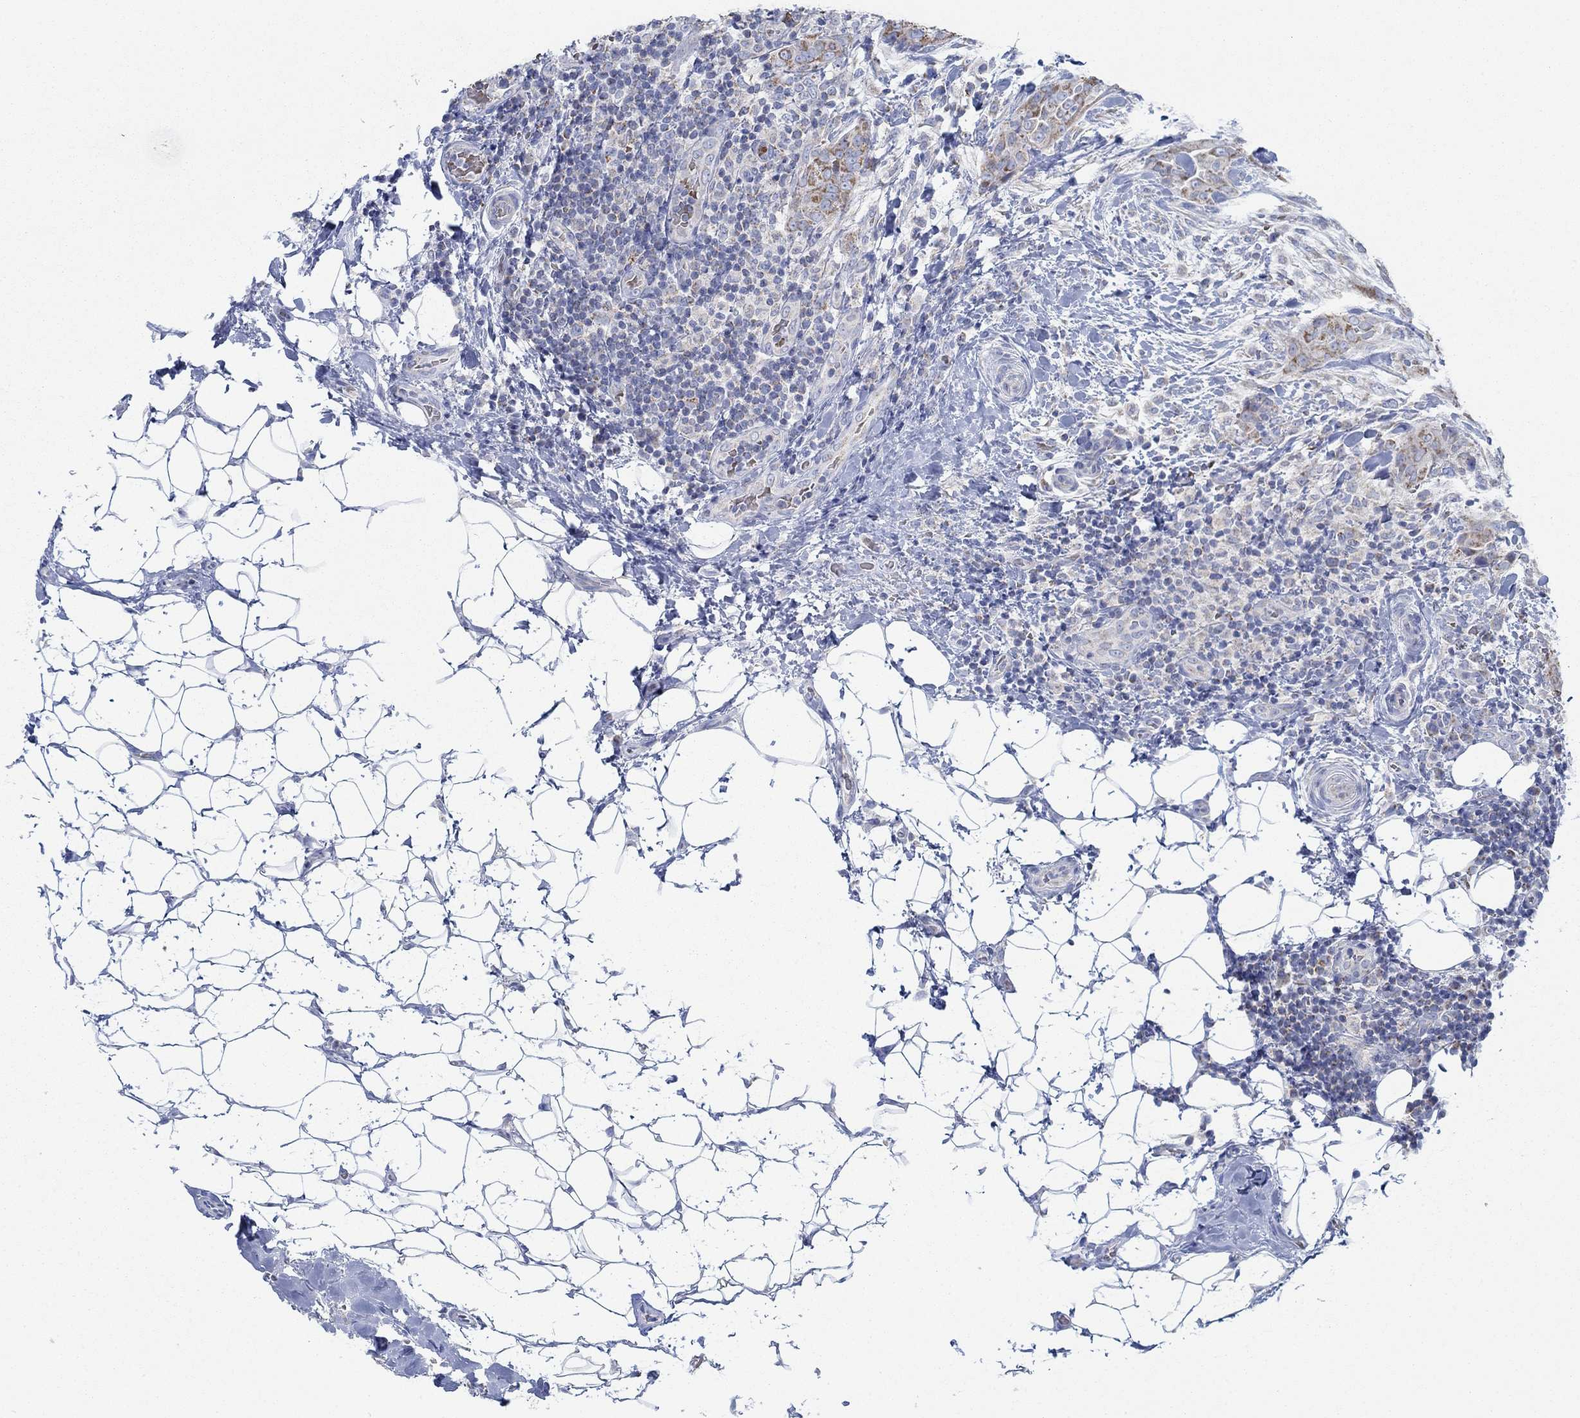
{"staining": {"intensity": "strong", "quantity": ">75%", "location": "cytoplasmic/membranous"}, "tissue": "thyroid cancer", "cell_type": "Tumor cells", "image_type": "cancer", "snomed": [{"axis": "morphology", "description": "Papillary adenocarcinoma, NOS"}, {"axis": "topography", "description": "Thyroid gland"}], "caption": "Strong cytoplasmic/membranous staining is seen in approximately >75% of tumor cells in thyroid cancer (papillary adenocarcinoma). (DAB IHC, brown staining for protein, blue staining for nuclei).", "gene": "GLOD5", "patient": {"sex": "male", "age": 61}}